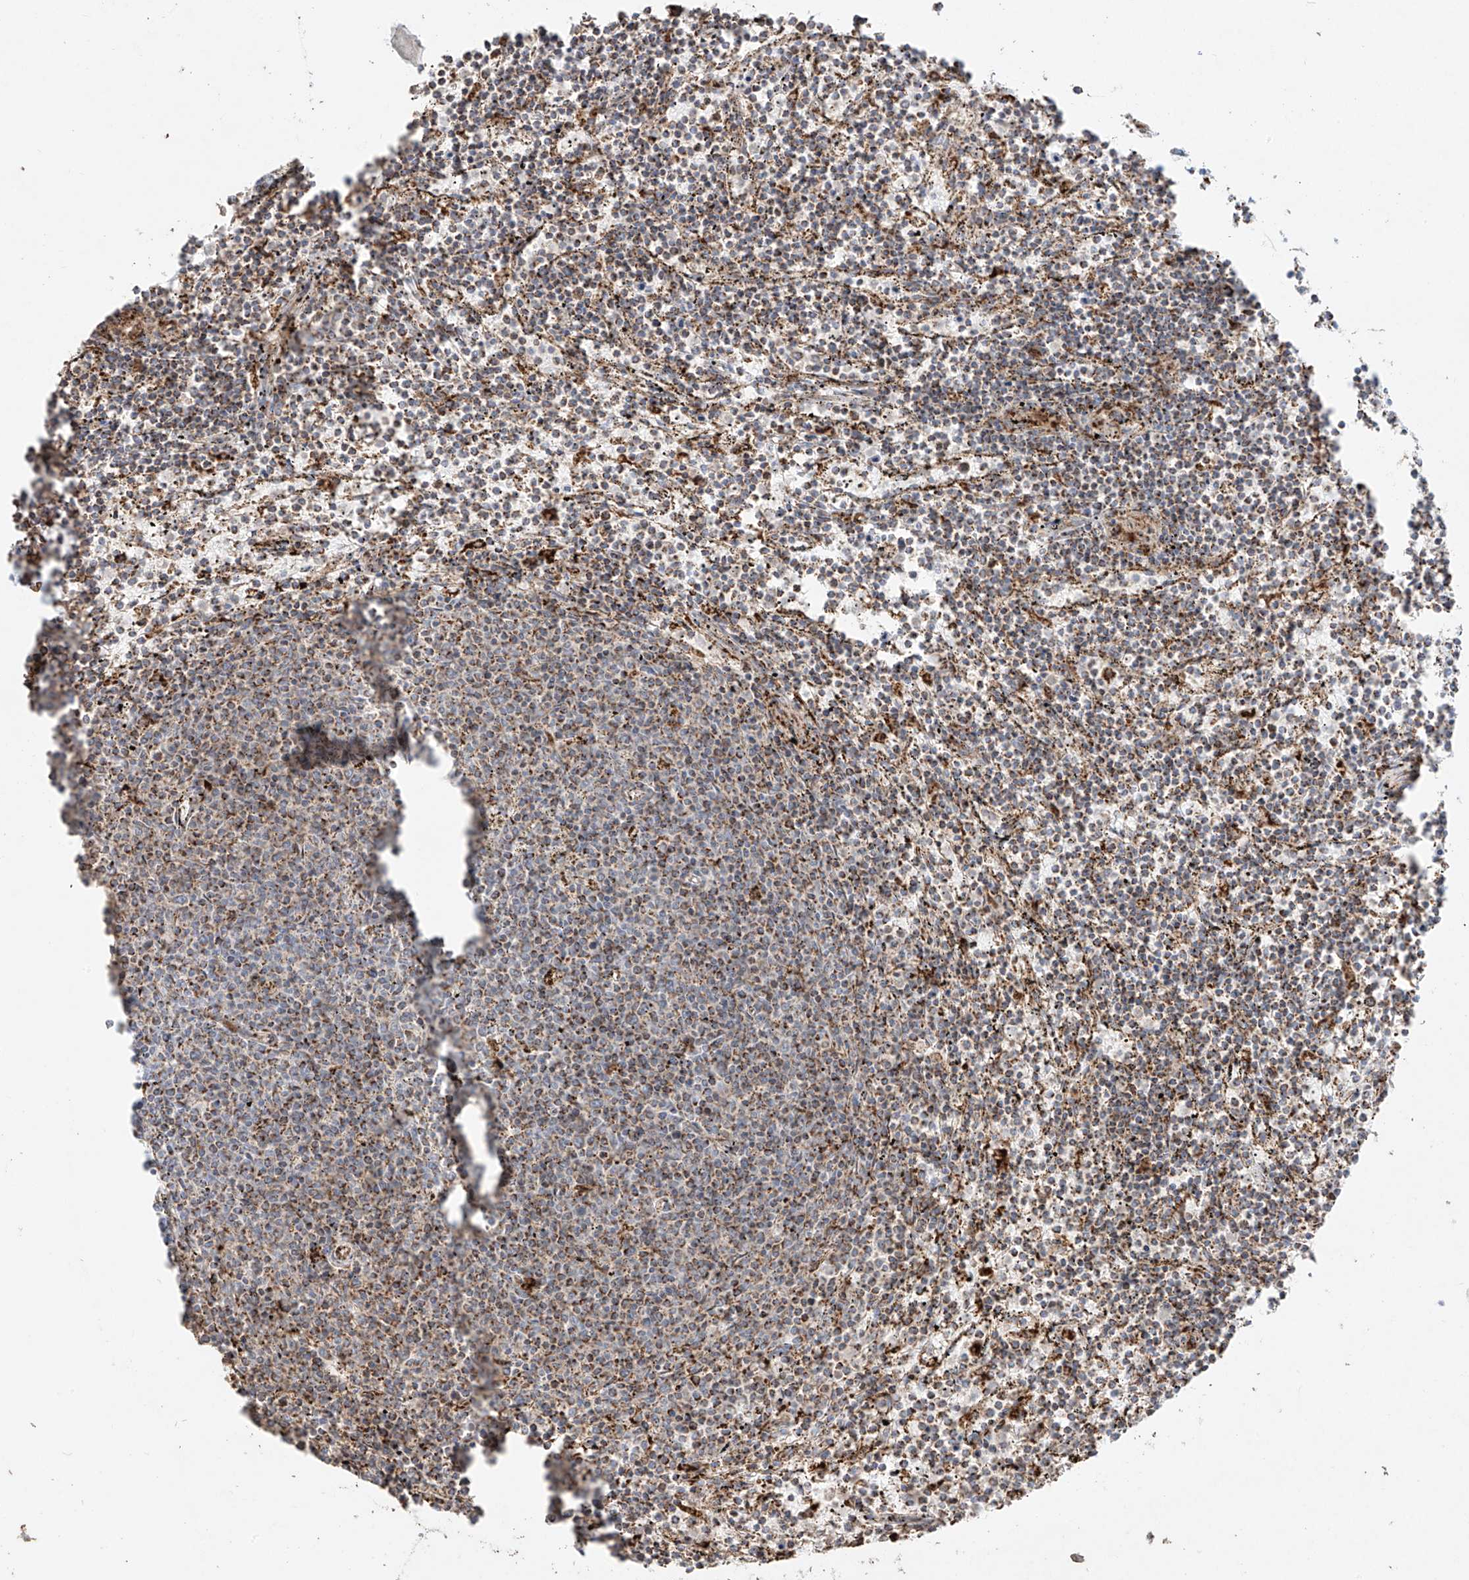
{"staining": {"intensity": "moderate", "quantity": "25%-75%", "location": "cytoplasmic/membranous"}, "tissue": "lymphoma", "cell_type": "Tumor cells", "image_type": "cancer", "snomed": [{"axis": "morphology", "description": "Malignant lymphoma, non-Hodgkin's type, Low grade"}, {"axis": "topography", "description": "Spleen"}], "caption": "Human malignant lymphoma, non-Hodgkin's type (low-grade) stained with a protein marker shows moderate staining in tumor cells.", "gene": "COLGALT2", "patient": {"sex": "female", "age": 50}}